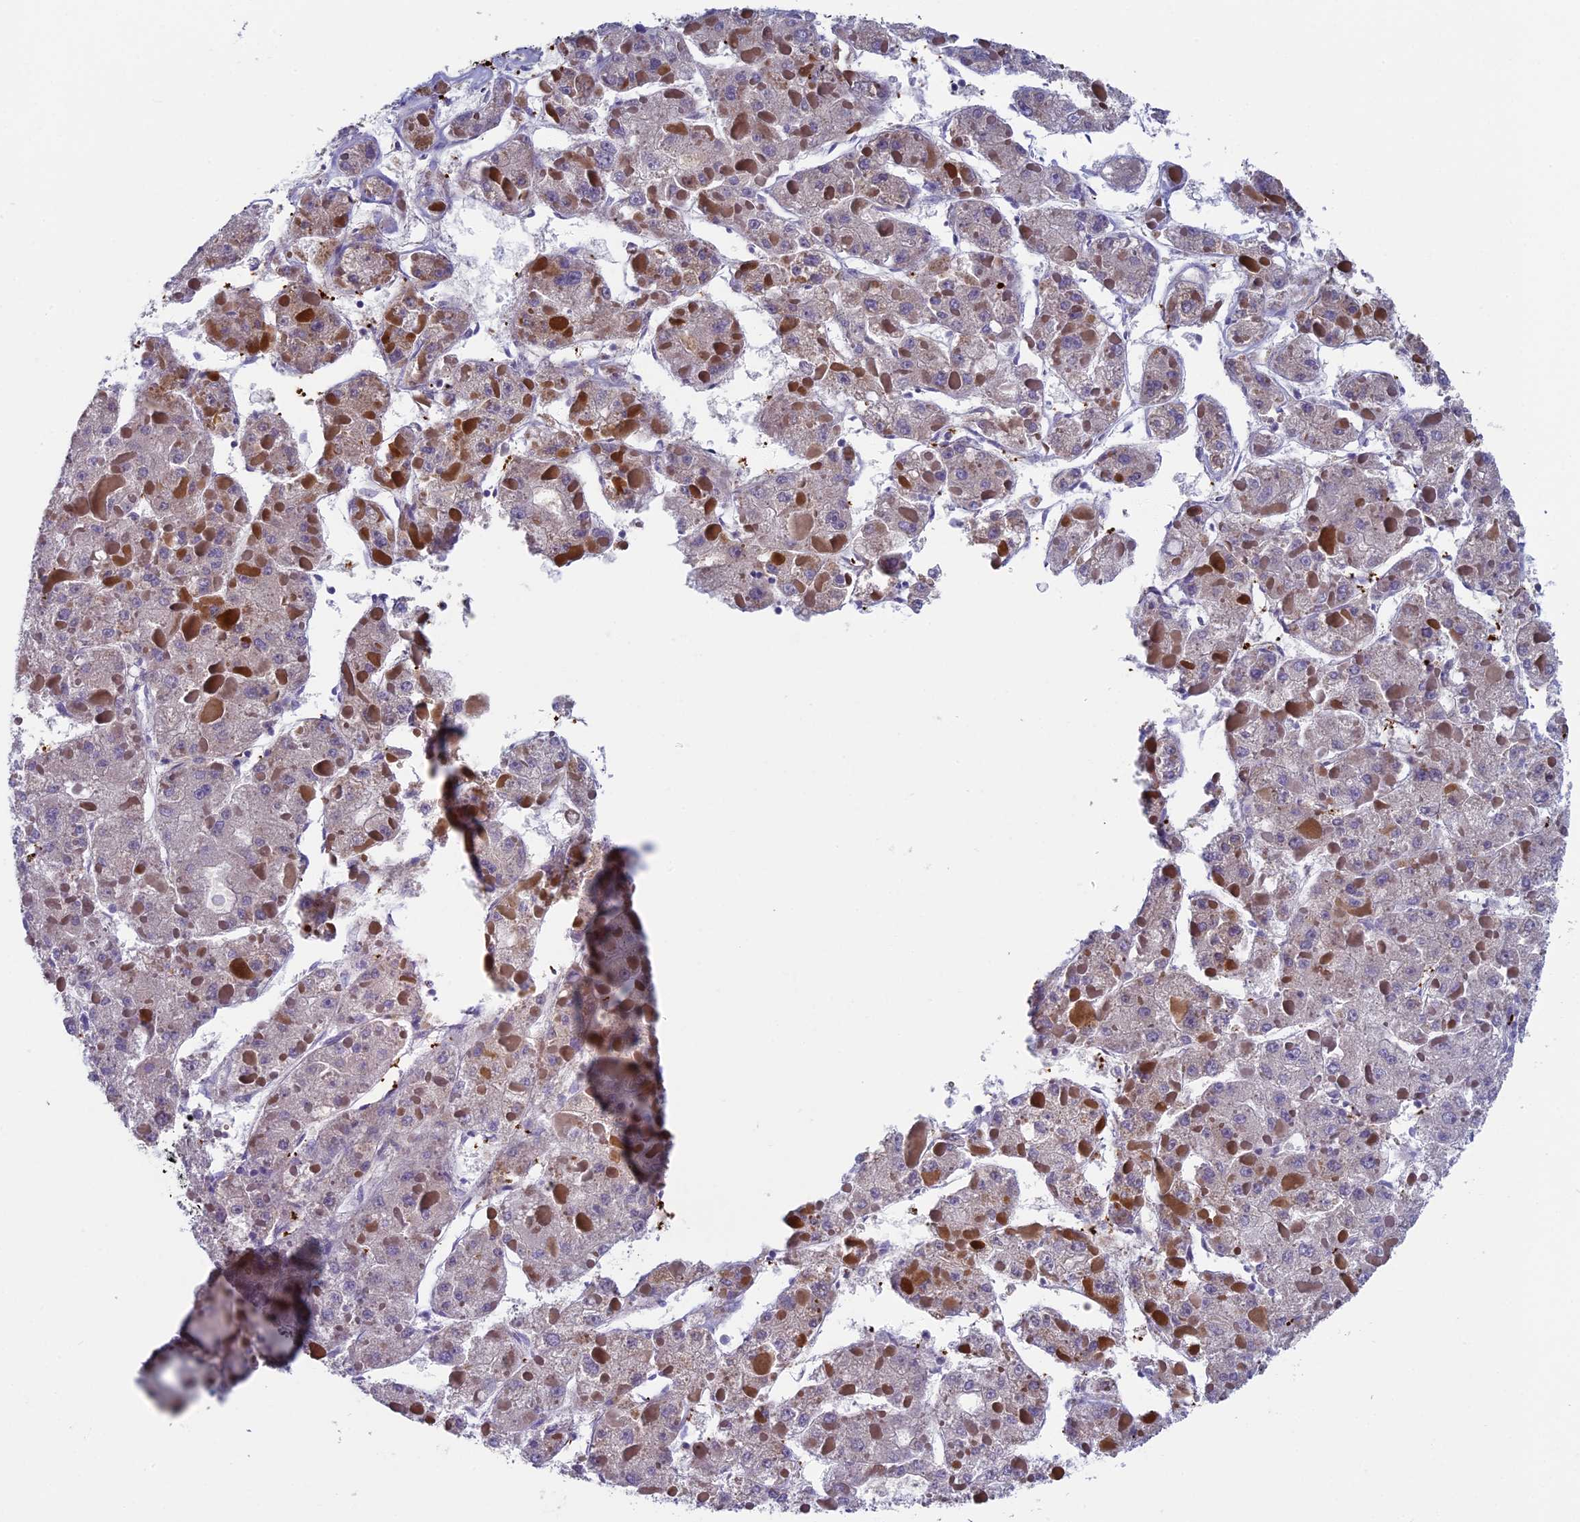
{"staining": {"intensity": "weak", "quantity": "25%-75%", "location": "cytoplasmic/membranous"}, "tissue": "liver cancer", "cell_type": "Tumor cells", "image_type": "cancer", "snomed": [{"axis": "morphology", "description": "Carcinoma, Hepatocellular, NOS"}, {"axis": "topography", "description": "Liver"}], "caption": "An IHC photomicrograph of tumor tissue is shown. Protein staining in brown shows weak cytoplasmic/membranous positivity in liver cancer within tumor cells.", "gene": "AIFM2", "patient": {"sex": "female", "age": 73}}